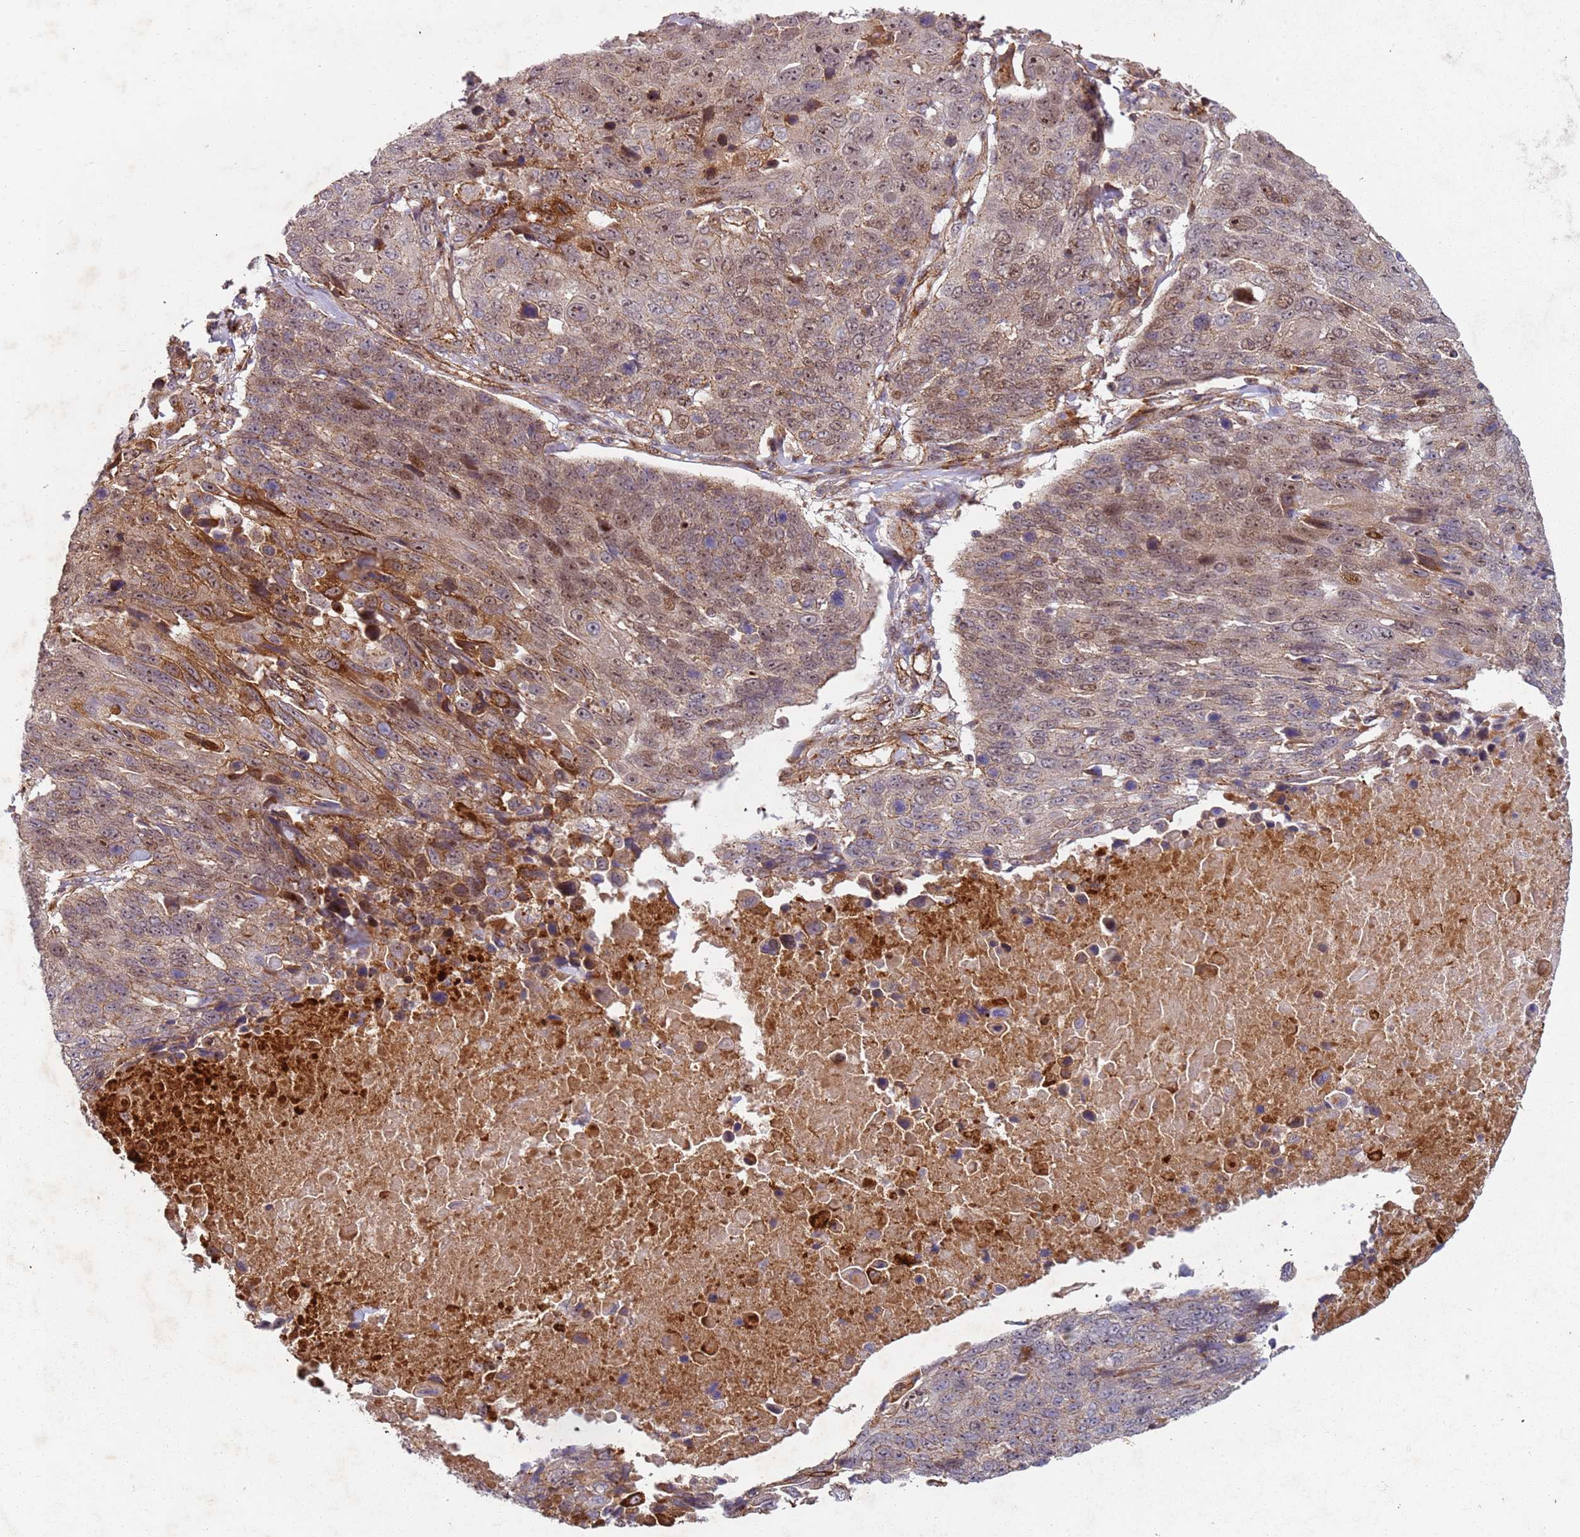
{"staining": {"intensity": "weak", "quantity": ">75%", "location": "cytoplasmic/membranous,nuclear"}, "tissue": "lung cancer", "cell_type": "Tumor cells", "image_type": "cancer", "snomed": [{"axis": "morphology", "description": "Squamous cell carcinoma, NOS"}, {"axis": "topography", "description": "Lung"}], "caption": "A low amount of weak cytoplasmic/membranous and nuclear staining is appreciated in about >75% of tumor cells in lung cancer (squamous cell carcinoma) tissue.", "gene": "C2CD4B", "patient": {"sex": "male", "age": 66}}